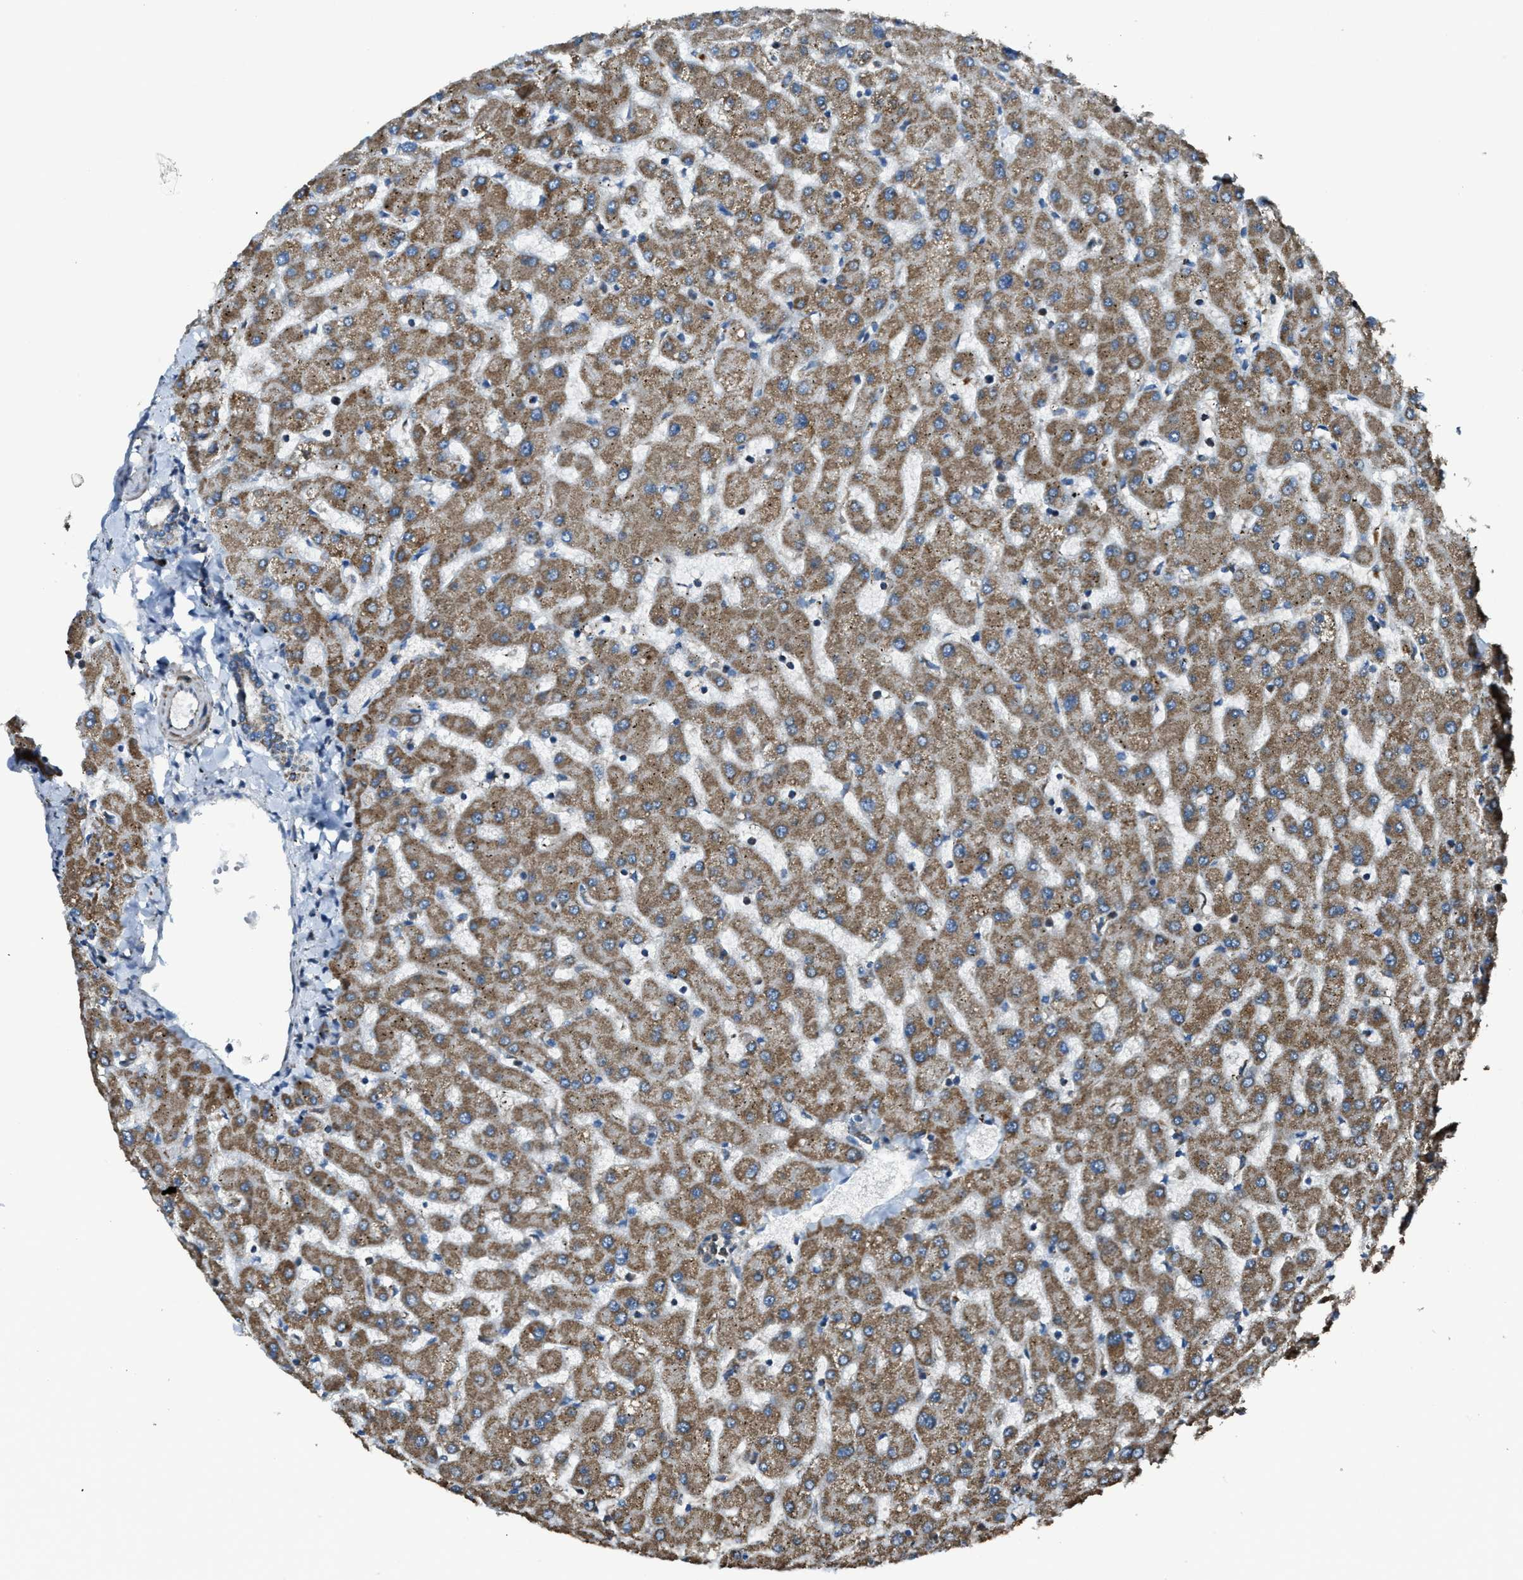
{"staining": {"intensity": "weak", "quantity": ">75%", "location": "cytoplasmic/membranous"}, "tissue": "liver", "cell_type": "Cholangiocytes", "image_type": "normal", "snomed": [{"axis": "morphology", "description": "Normal tissue, NOS"}, {"axis": "topography", "description": "Liver"}], "caption": "High-power microscopy captured an IHC image of normal liver, revealing weak cytoplasmic/membranous positivity in about >75% of cholangiocytes. (DAB (3,3'-diaminobenzidine) IHC, brown staining for protein, blue staining for nuclei).", "gene": "SLC25A11", "patient": {"sex": "female", "age": 63}}